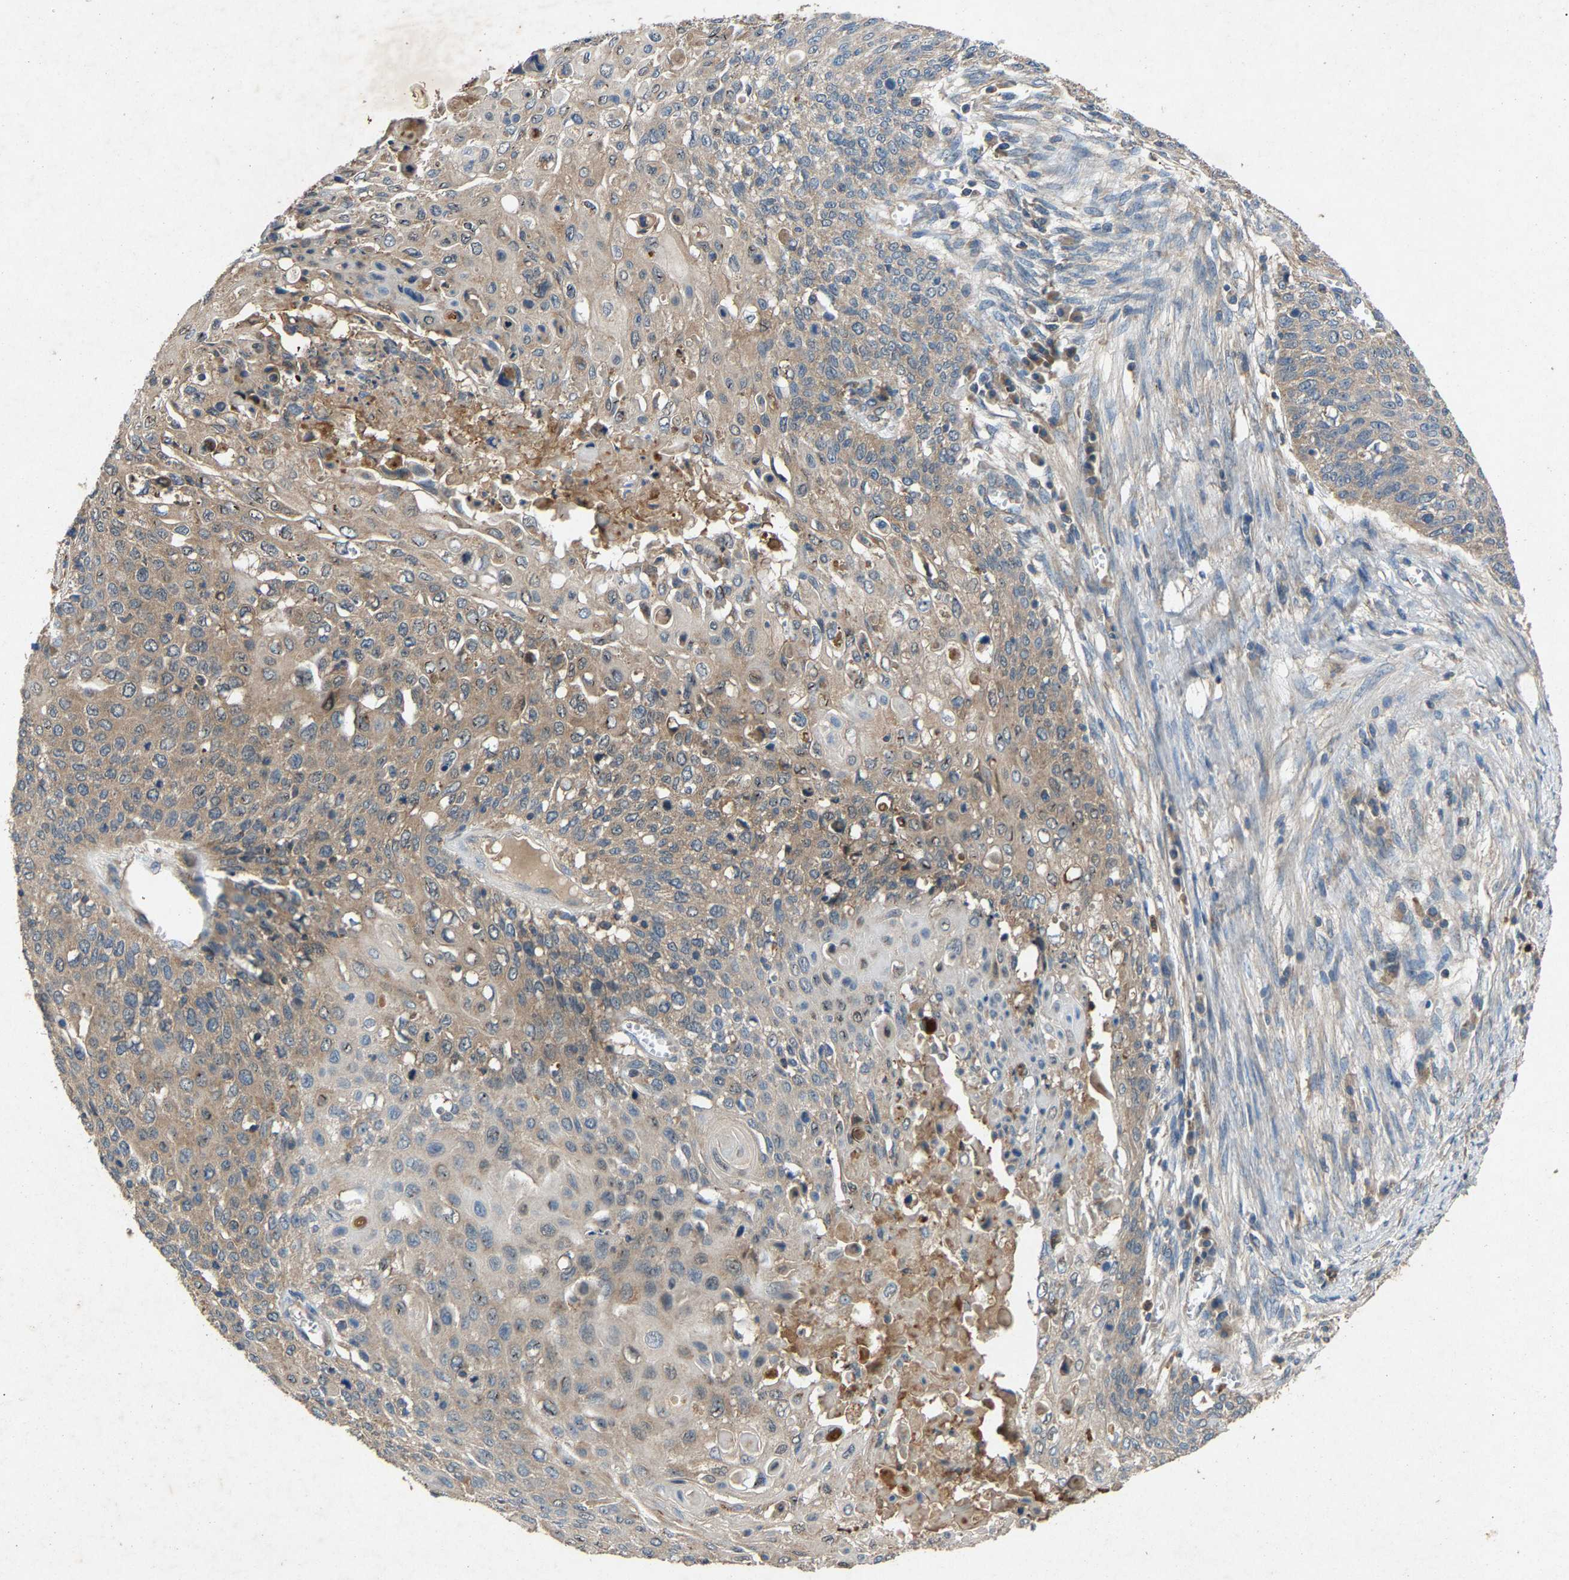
{"staining": {"intensity": "weak", "quantity": "<25%", "location": "cytoplasmic/membranous"}, "tissue": "cervical cancer", "cell_type": "Tumor cells", "image_type": "cancer", "snomed": [{"axis": "morphology", "description": "Squamous cell carcinoma, NOS"}, {"axis": "topography", "description": "Cervix"}], "caption": "Tumor cells show no significant staining in cervical squamous cell carcinoma.", "gene": "PPID", "patient": {"sex": "female", "age": 39}}